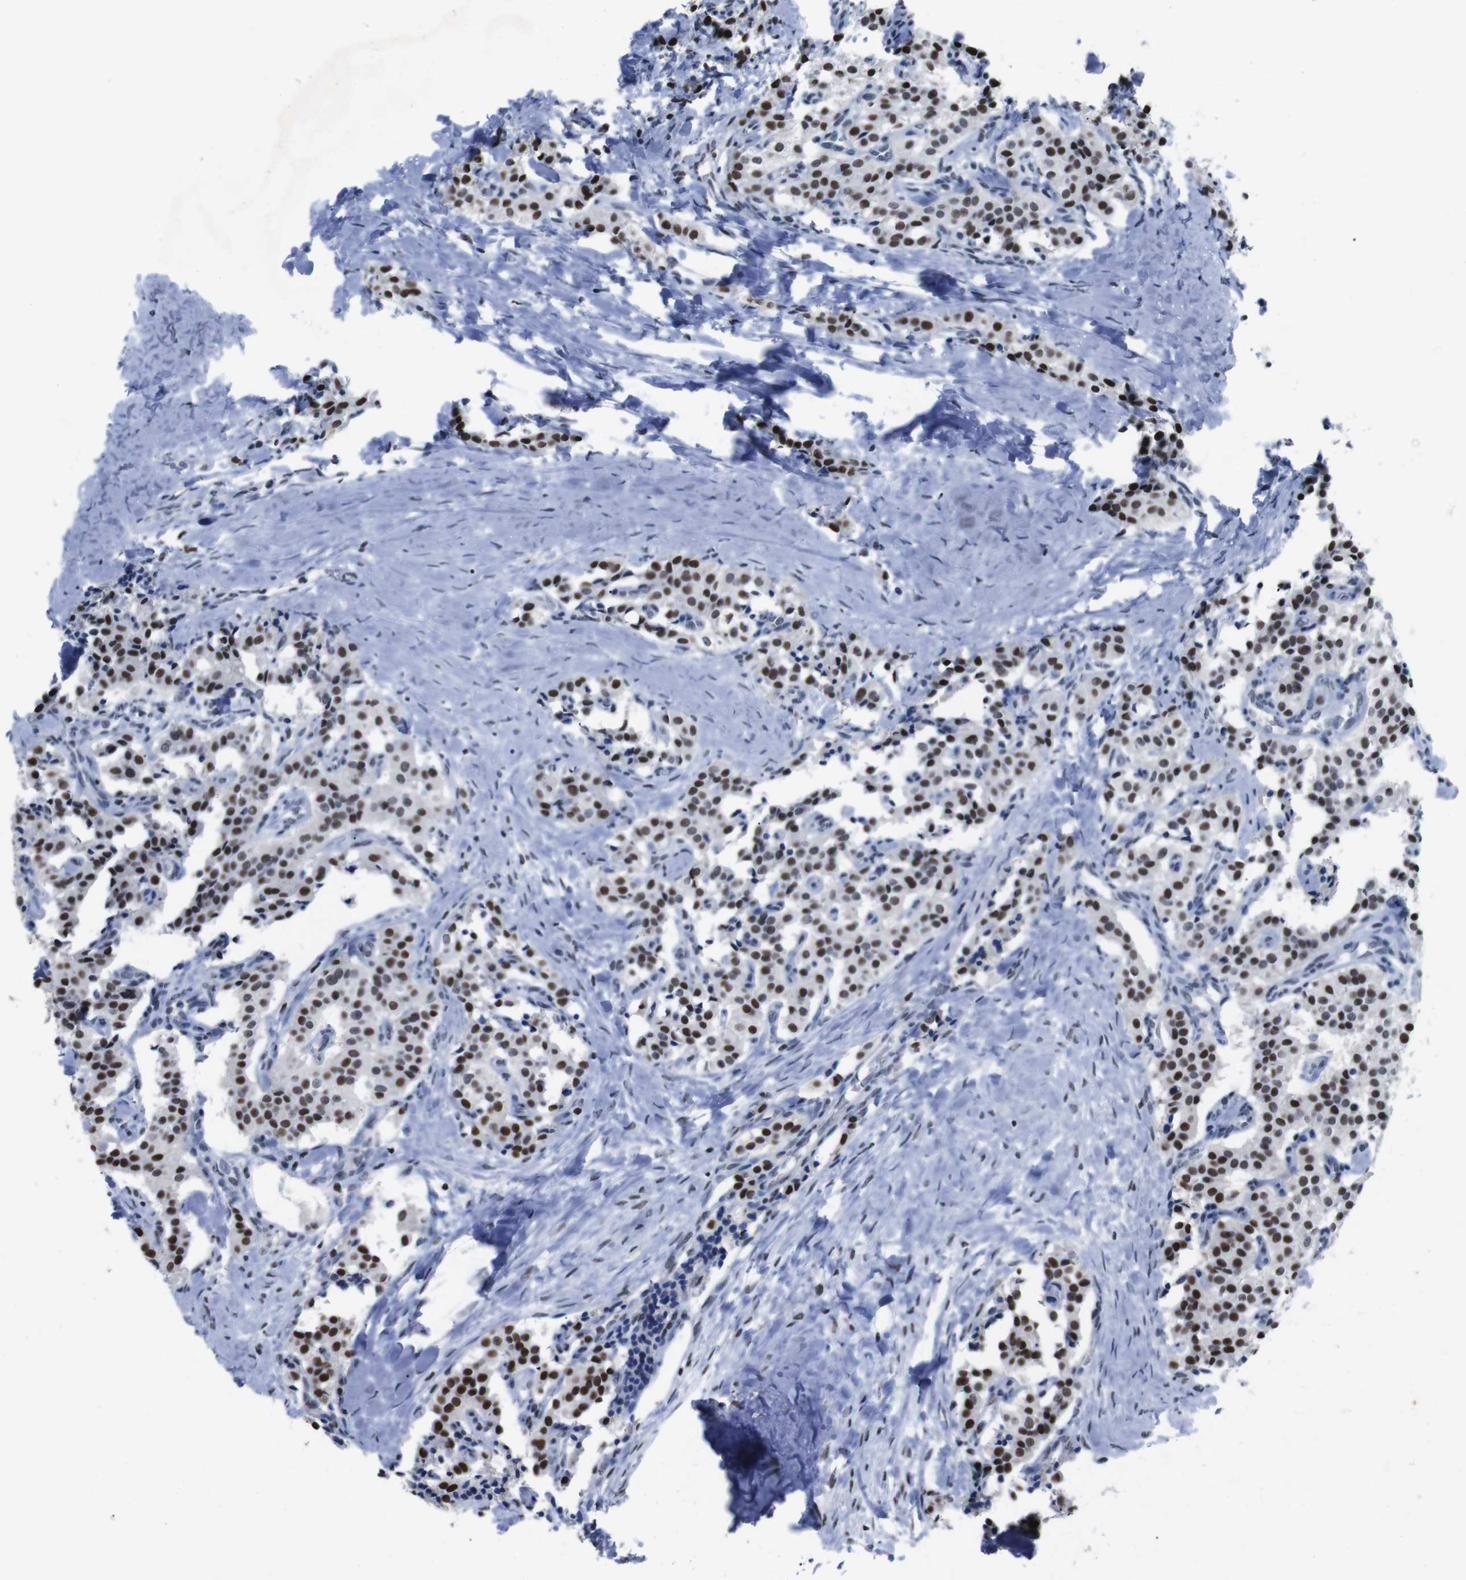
{"staining": {"intensity": "strong", "quantity": ">75%", "location": "nuclear"}, "tissue": "carcinoid", "cell_type": "Tumor cells", "image_type": "cancer", "snomed": [{"axis": "morphology", "description": "Carcinoid, malignant, NOS"}, {"axis": "topography", "description": "Lung"}], "caption": "This micrograph reveals IHC staining of human carcinoid, with high strong nuclear staining in approximately >75% of tumor cells.", "gene": "PIP4P2", "patient": {"sex": "male", "age": 30}}